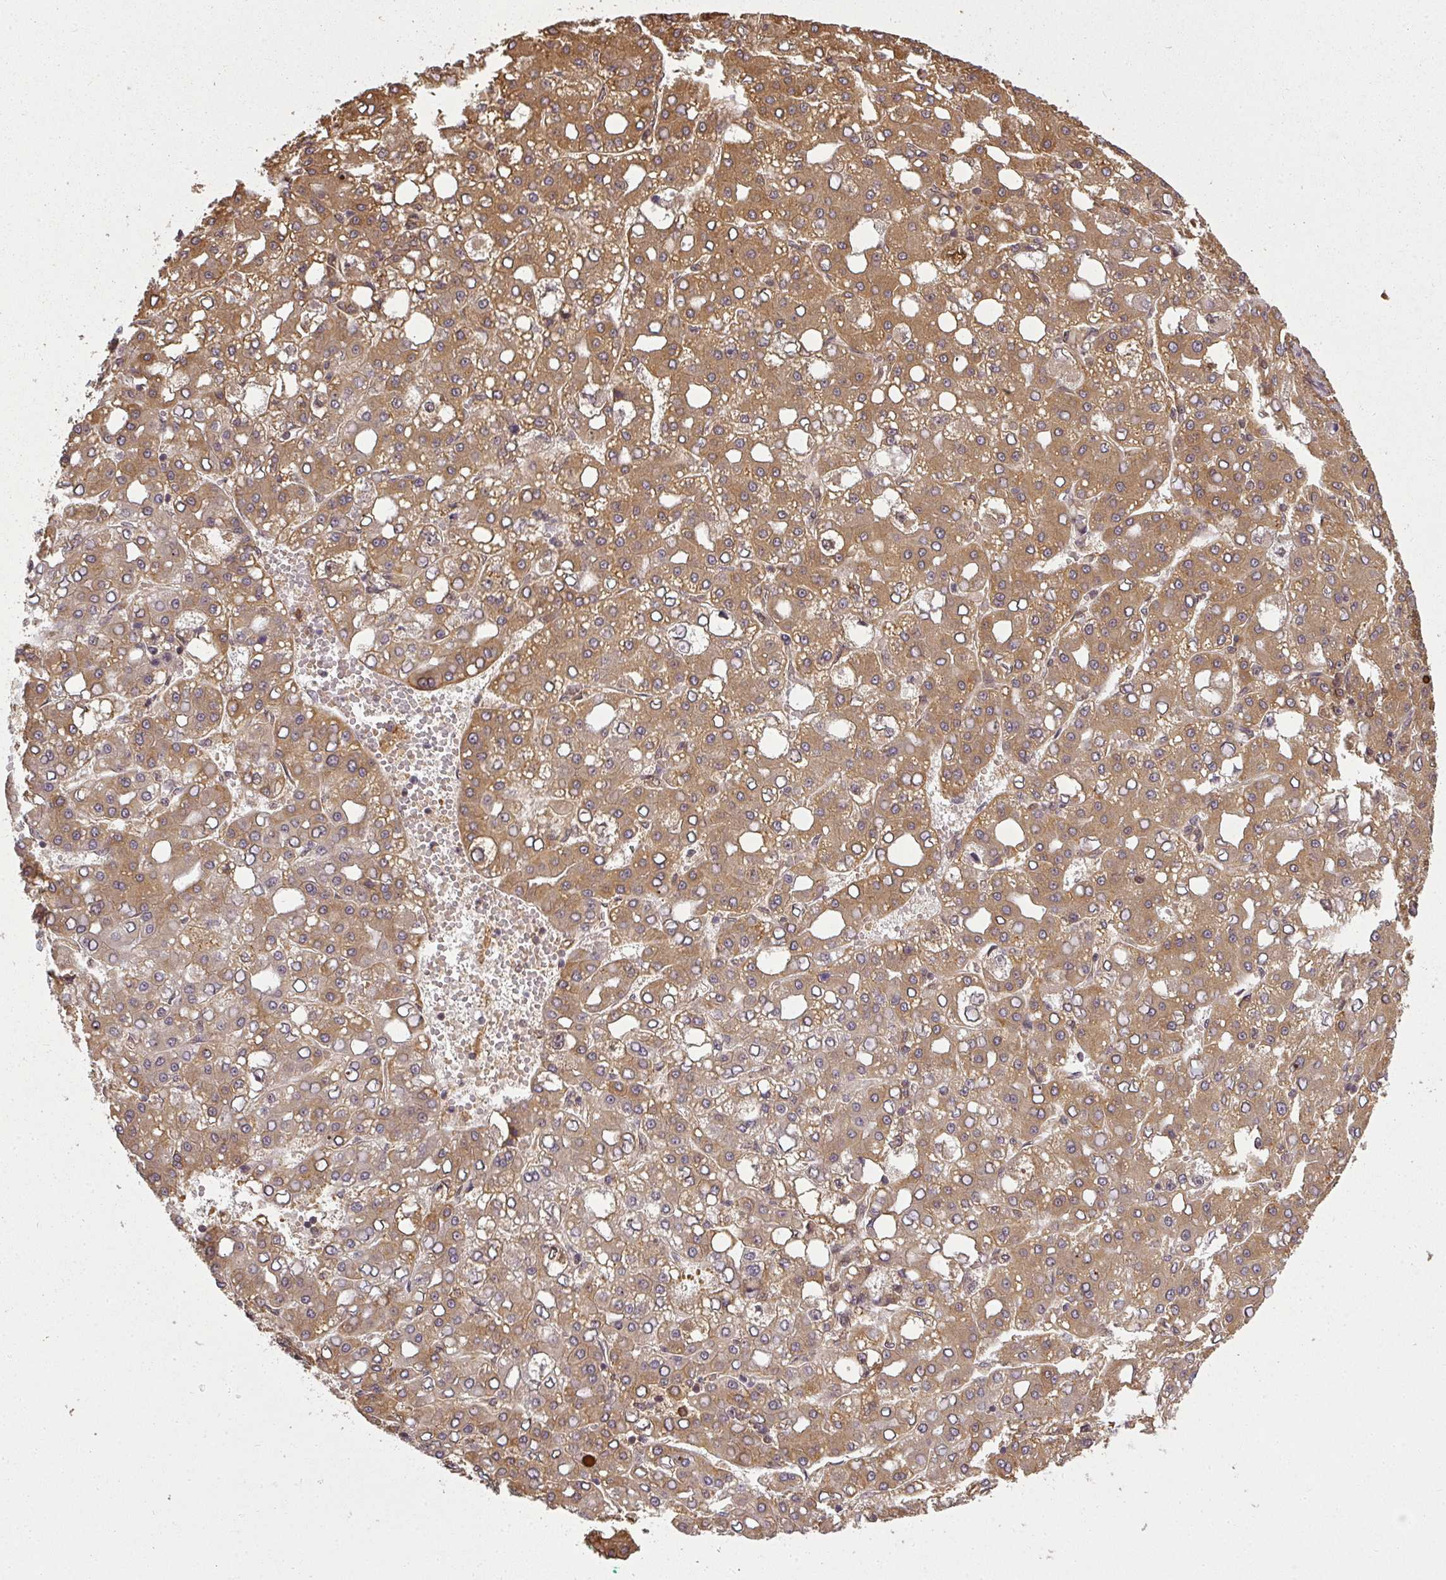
{"staining": {"intensity": "moderate", "quantity": ">75%", "location": "cytoplasmic/membranous"}, "tissue": "liver cancer", "cell_type": "Tumor cells", "image_type": "cancer", "snomed": [{"axis": "morphology", "description": "Carcinoma, Hepatocellular, NOS"}, {"axis": "topography", "description": "Liver"}], "caption": "This histopathology image exhibits liver hepatocellular carcinoma stained with immunohistochemistry to label a protein in brown. The cytoplasmic/membranous of tumor cells show moderate positivity for the protein. Nuclei are counter-stained blue.", "gene": "PPP6R3", "patient": {"sex": "male", "age": 65}}